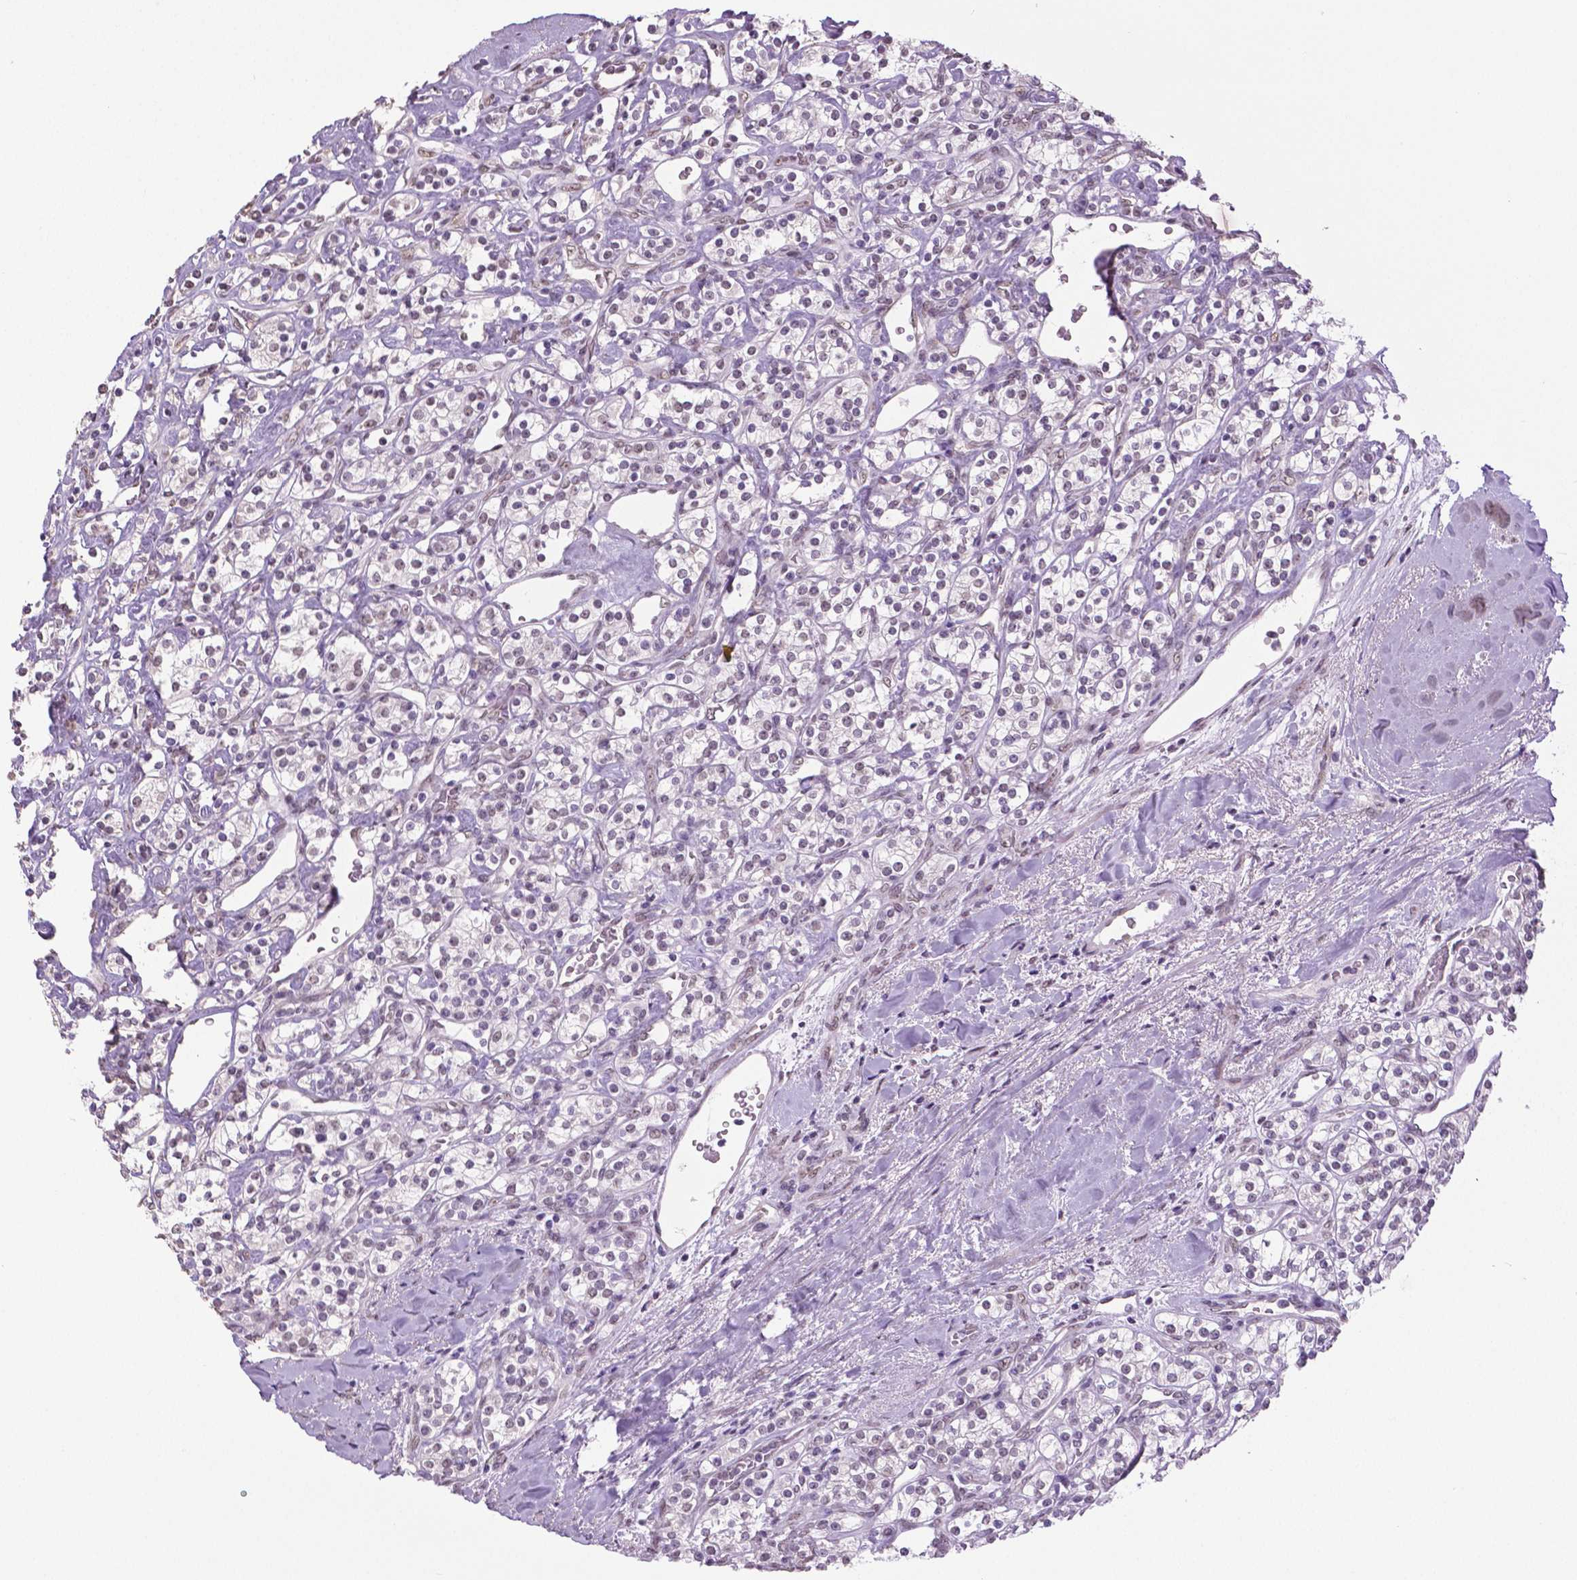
{"staining": {"intensity": "negative", "quantity": "none", "location": "none"}, "tissue": "renal cancer", "cell_type": "Tumor cells", "image_type": "cancer", "snomed": [{"axis": "morphology", "description": "Adenocarcinoma, NOS"}, {"axis": "topography", "description": "Kidney"}], "caption": "An immunohistochemistry (IHC) histopathology image of renal cancer (adenocarcinoma) is shown. There is no staining in tumor cells of renal cancer (adenocarcinoma).", "gene": "IGF2BP1", "patient": {"sex": "male", "age": 77}}